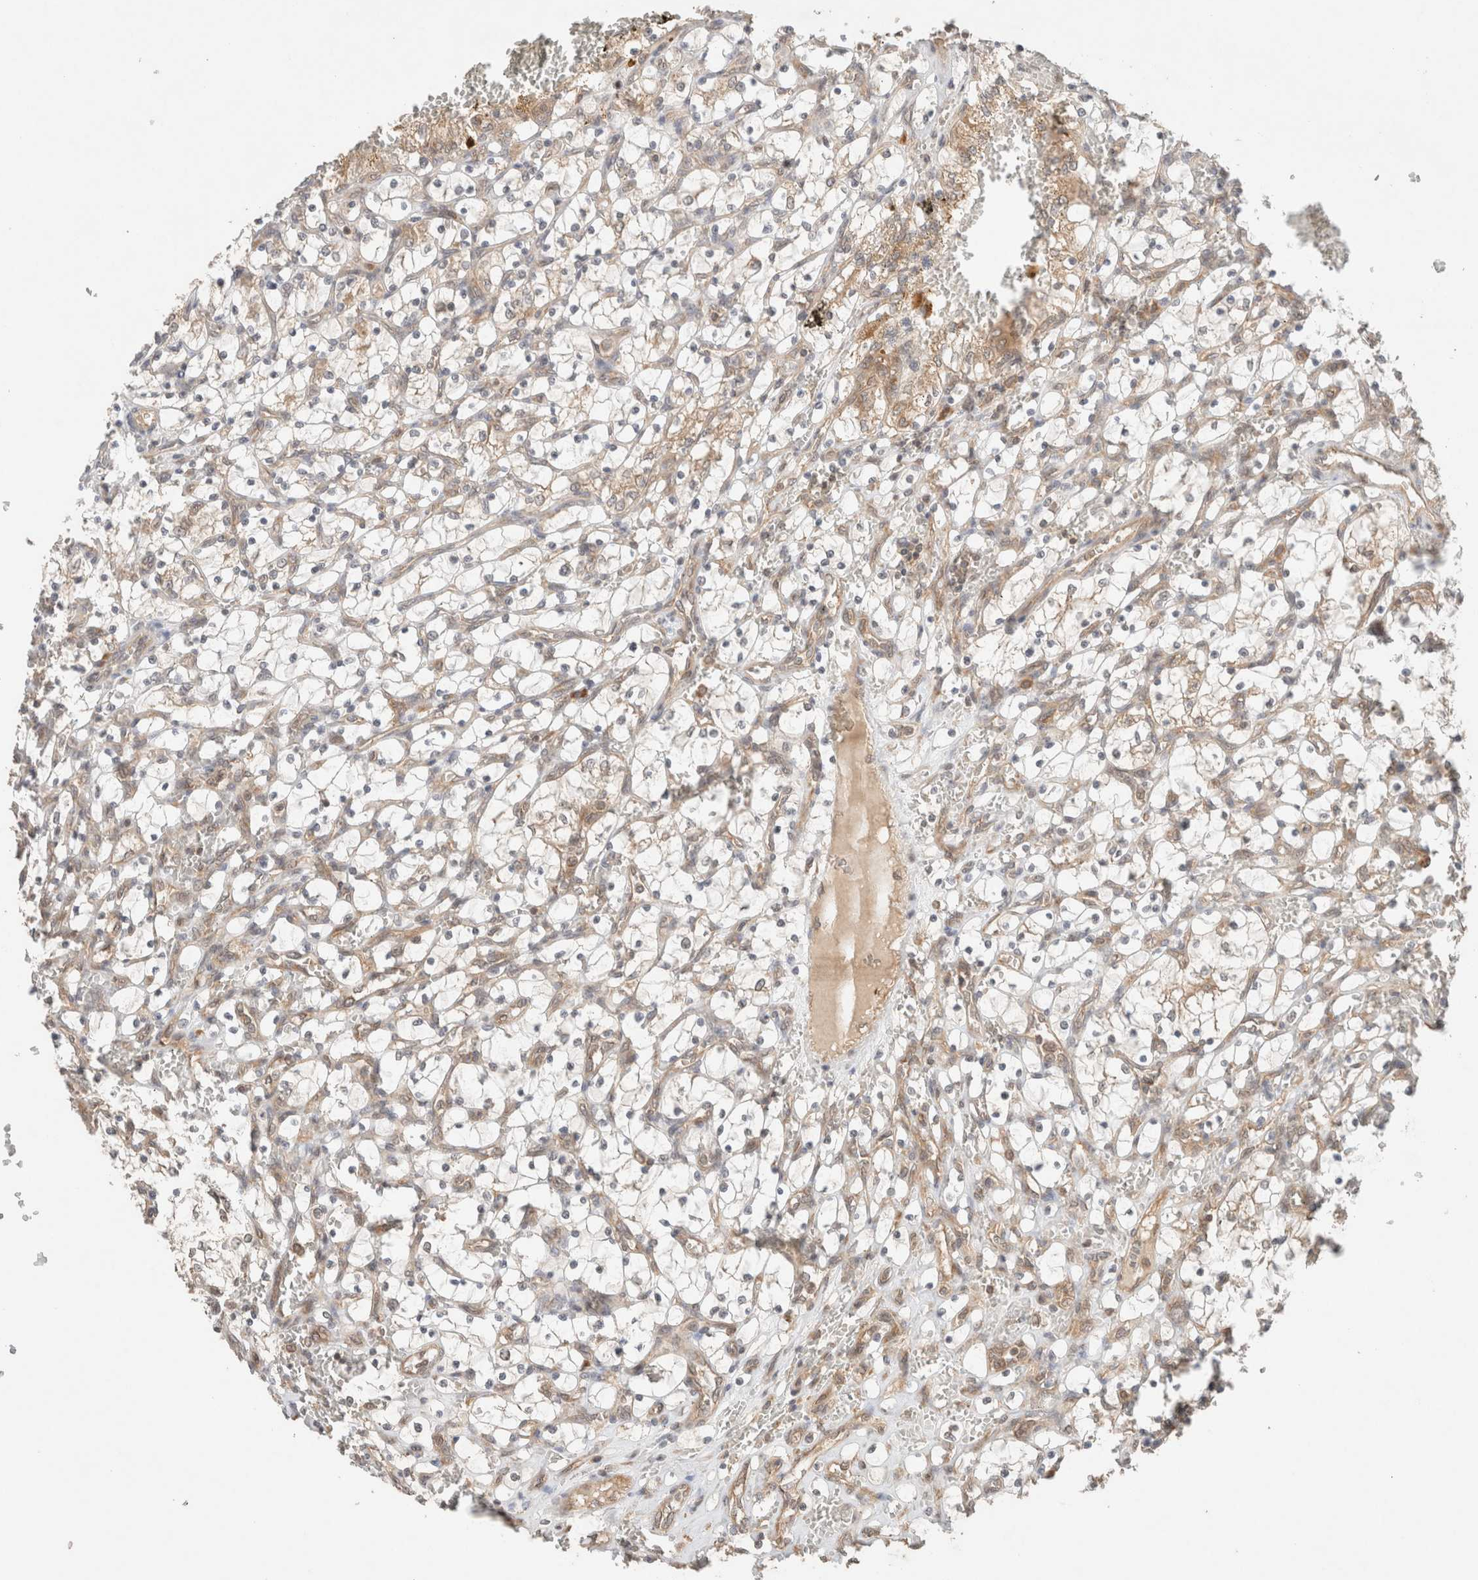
{"staining": {"intensity": "negative", "quantity": "none", "location": "none"}, "tissue": "renal cancer", "cell_type": "Tumor cells", "image_type": "cancer", "snomed": [{"axis": "morphology", "description": "Adenocarcinoma, NOS"}, {"axis": "topography", "description": "Kidney"}], "caption": "A high-resolution histopathology image shows immunohistochemistry staining of renal adenocarcinoma, which displays no significant expression in tumor cells.", "gene": "ARFGEF2", "patient": {"sex": "female", "age": 69}}